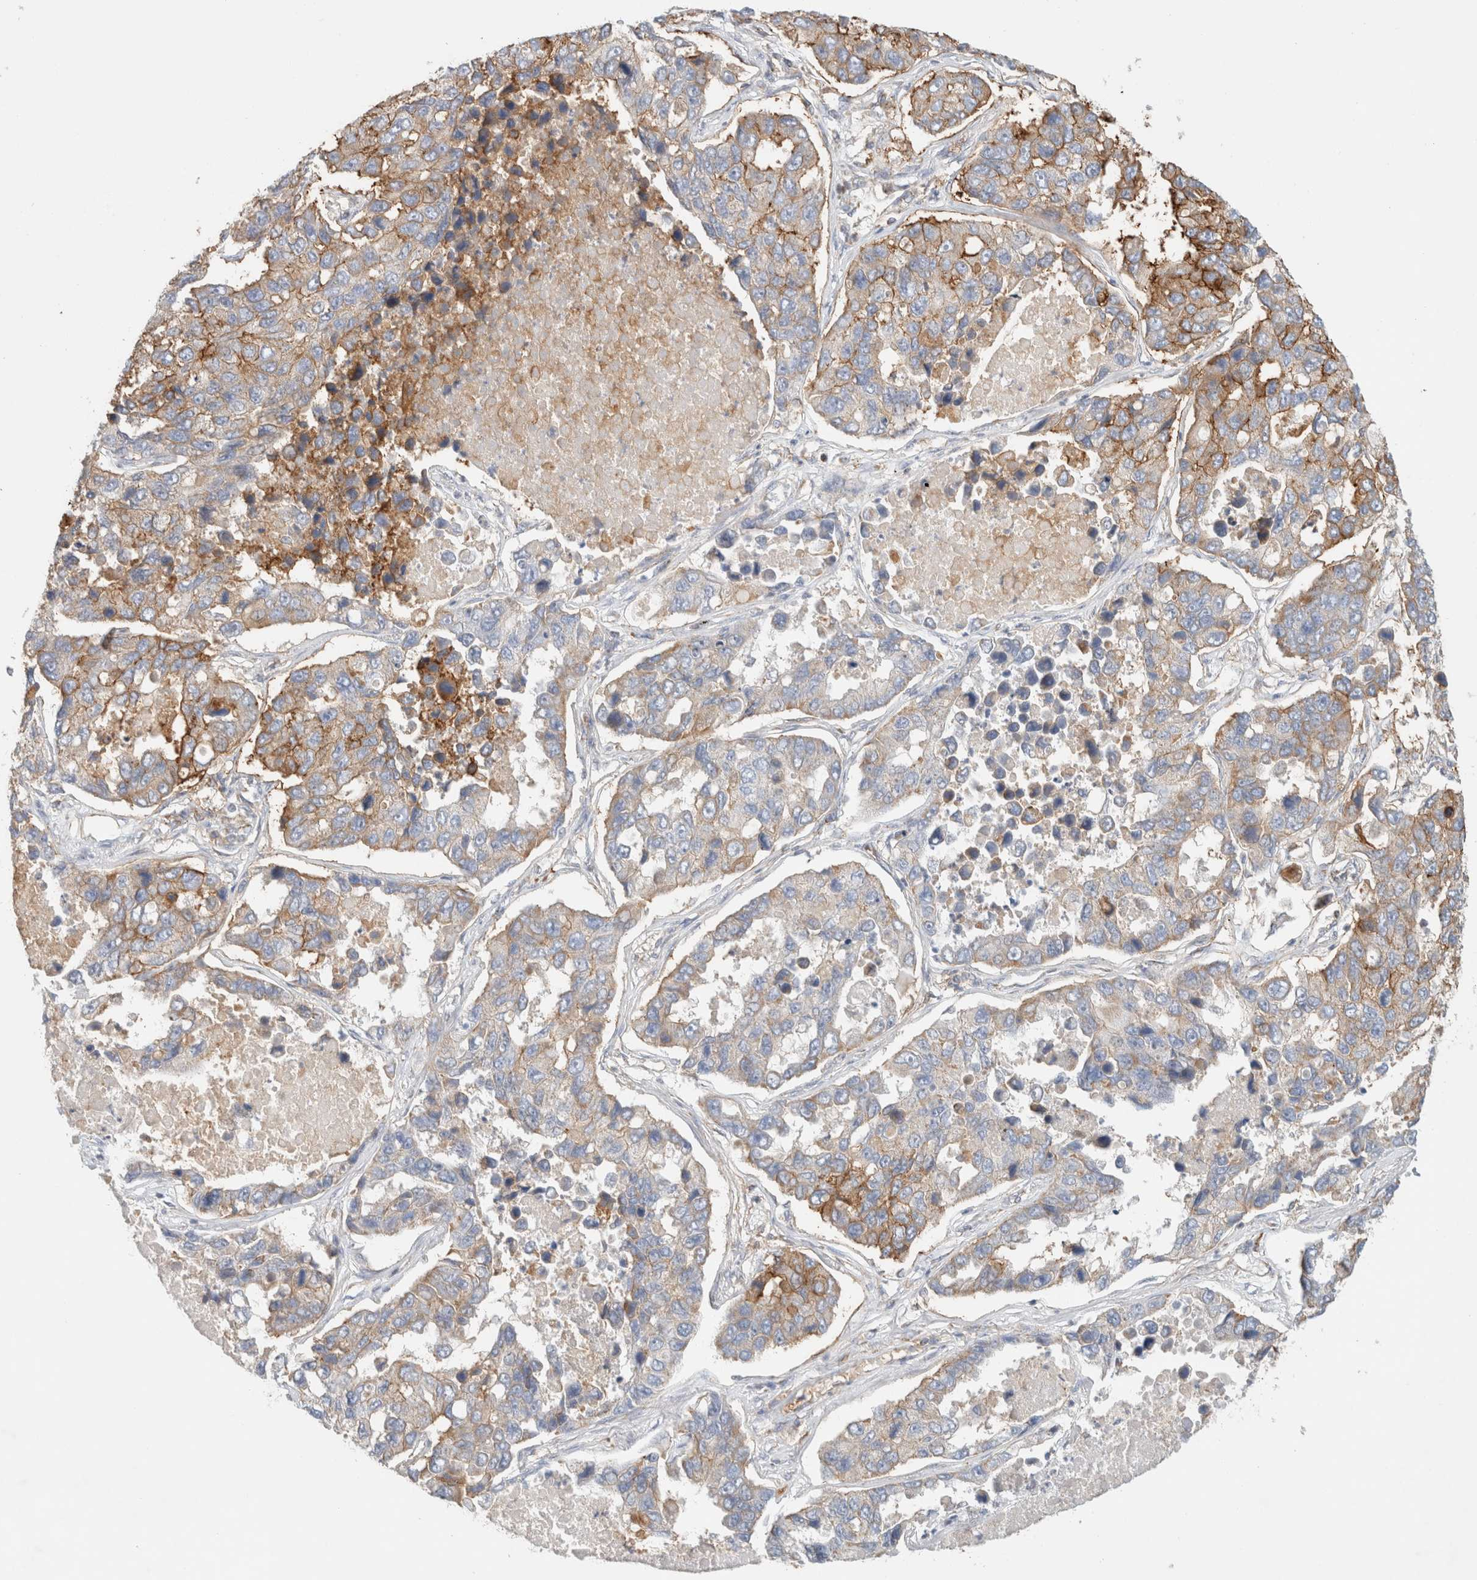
{"staining": {"intensity": "moderate", "quantity": "25%-75%", "location": "cytoplasmic/membranous"}, "tissue": "lung cancer", "cell_type": "Tumor cells", "image_type": "cancer", "snomed": [{"axis": "morphology", "description": "Adenocarcinoma, NOS"}, {"axis": "topography", "description": "Lung"}], "caption": "A brown stain highlights moderate cytoplasmic/membranous staining of a protein in adenocarcinoma (lung) tumor cells. (brown staining indicates protein expression, while blue staining denotes nuclei).", "gene": "MRM3", "patient": {"sex": "male", "age": 64}}